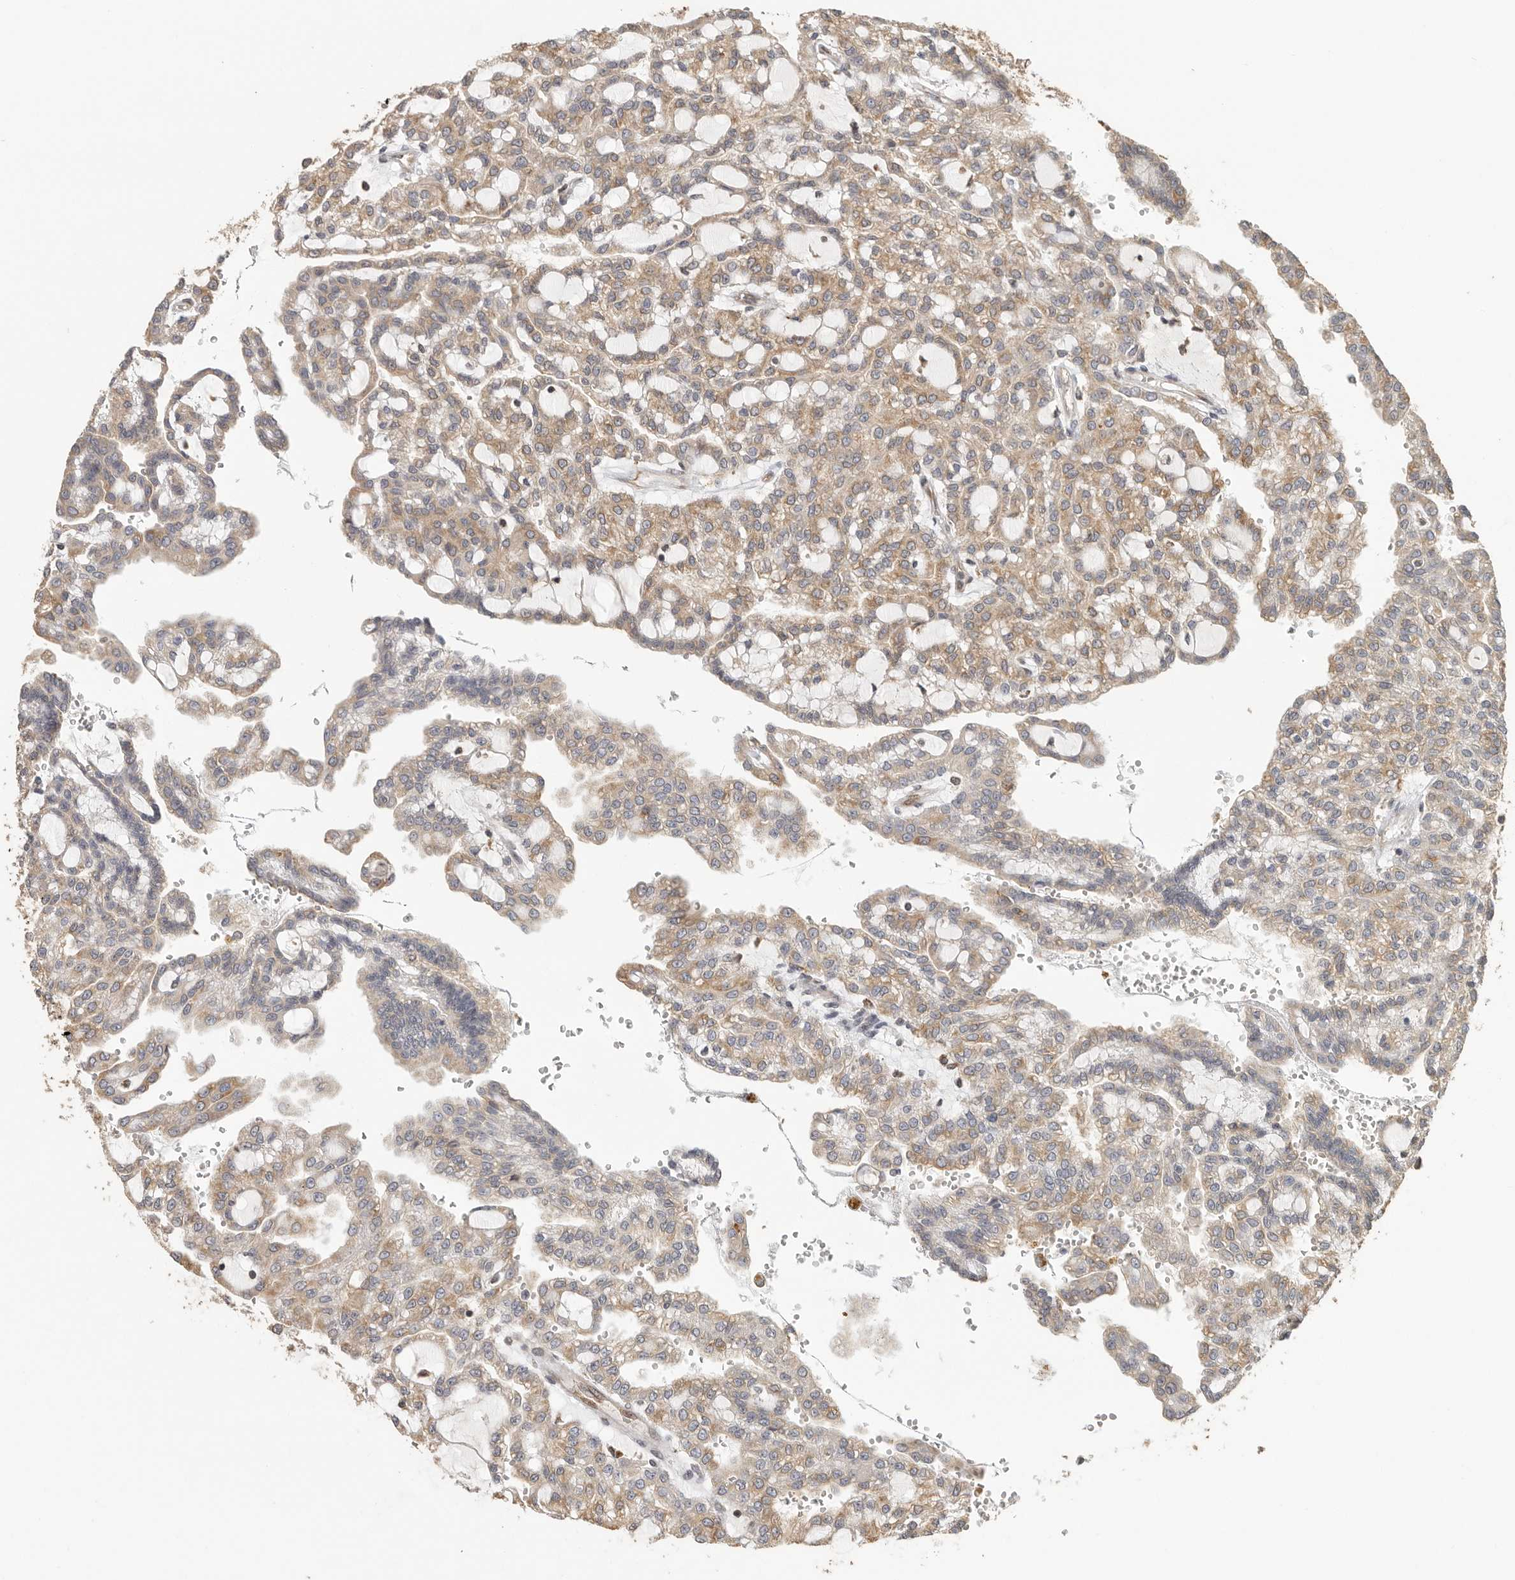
{"staining": {"intensity": "weak", "quantity": ">75%", "location": "cytoplasmic/membranous"}, "tissue": "renal cancer", "cell_type": "Tumor cells", "image_type": "cancer", "snomed": [{"axis": "morphology", "description": "Adenocarcinoma, NOS"}, {"axis": "topography", "description": "Kidney"}], "caption": "Immunohistochemistry (IHC) image of renal cancer (adenocarcinoma) stained for a protein (brown), which shows low levels of weak cytoplasmic/membranous positivity in approximately >75% of tumor cells.", "gene": "CCT8", "patient": {"sex": "male", "age": 63}}